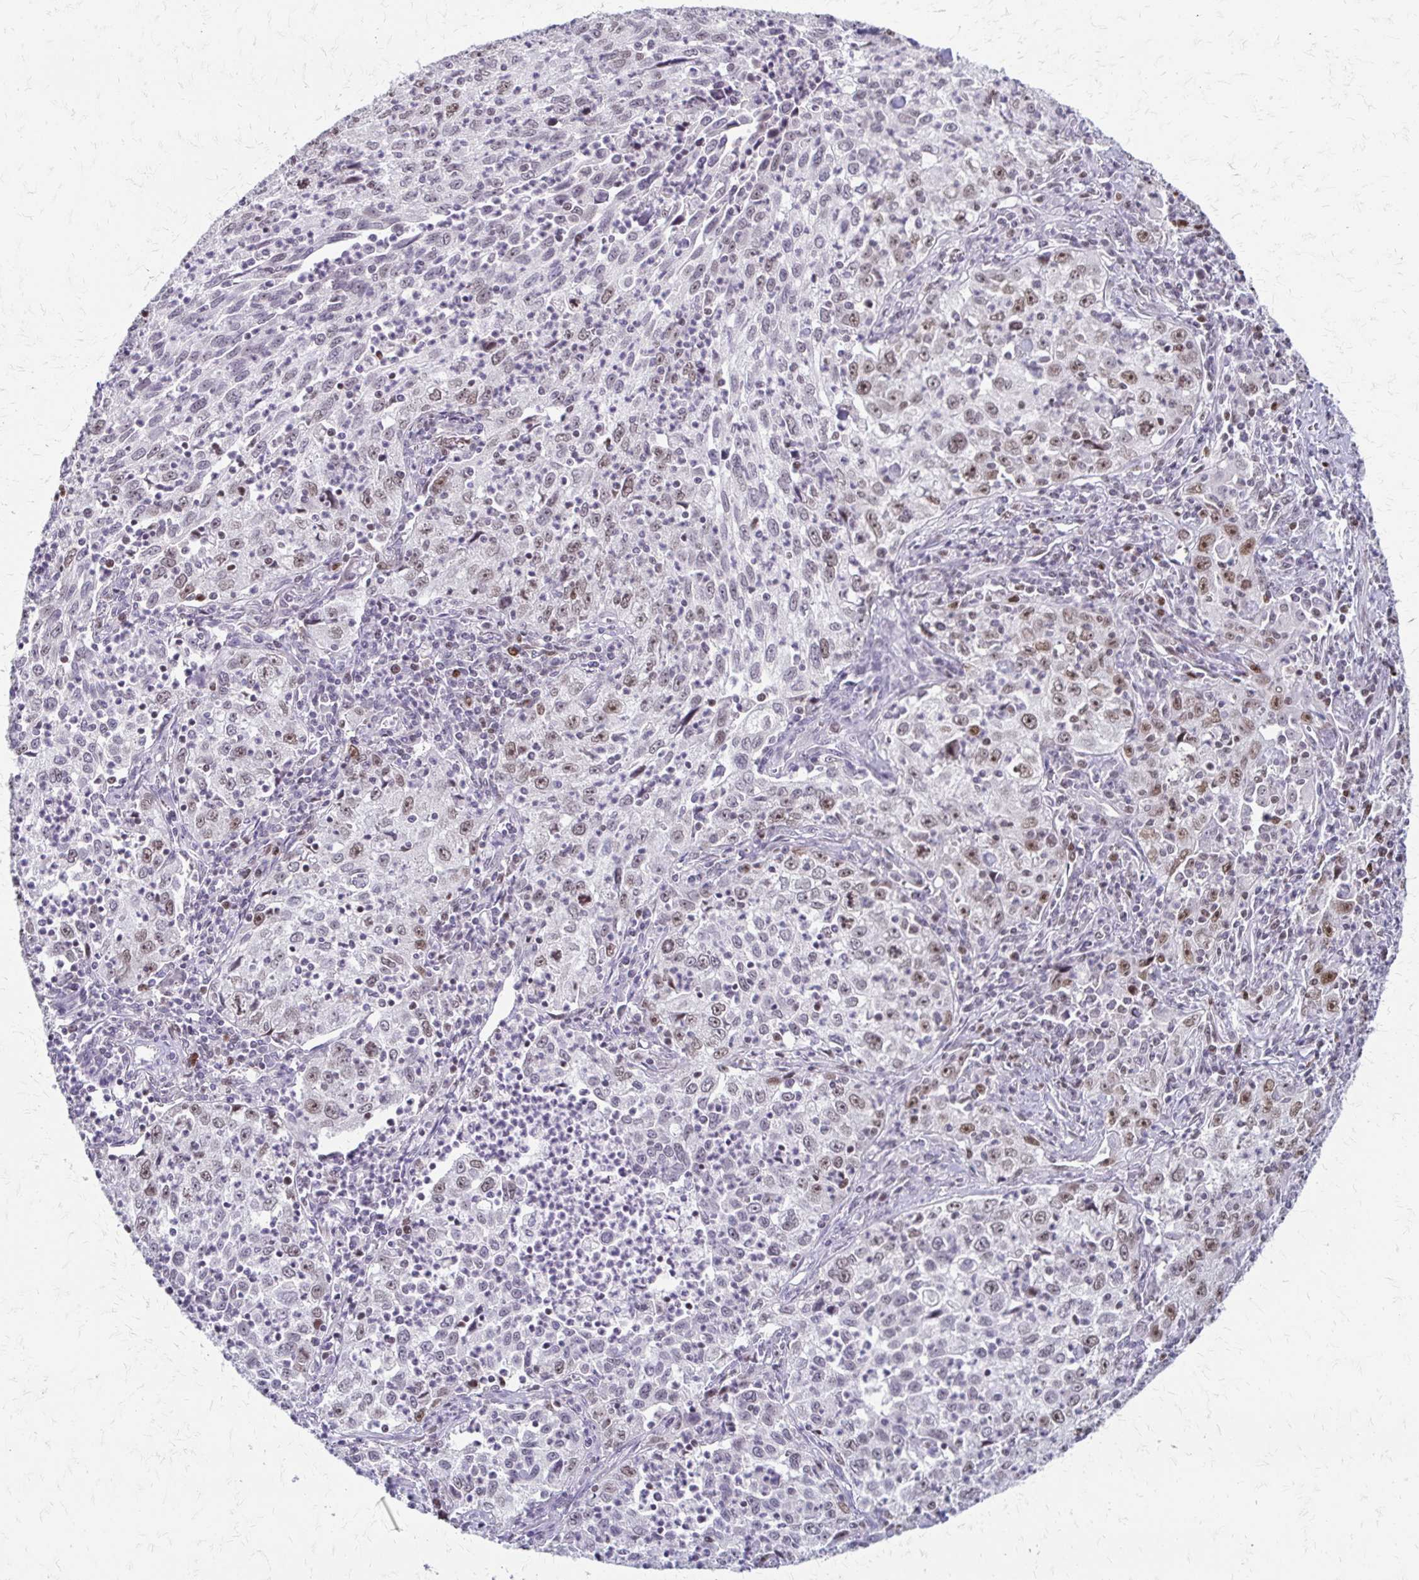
{"staining": {"intensity": "moderate", "quantity": "25%-75%", "location": "nuclear"}, "tissue": "lung cancer", "cell_type": "Tumor cells", "image_type": "cancer", "snomed": [{"axis": "morphology", "description": "Squamous cell carcinoma, NOS"}, {"axis": "topography", "description": "Lung"}], "caption": "The photomicrograph displays immunohistochemical staining of squamous cell carcinoma (lung). There is moderate nuclear staining is appreciated in approximately 25%-75% of tumor cells.", "gene": "EED", "patient": {"sex": "male", "age": 71}}